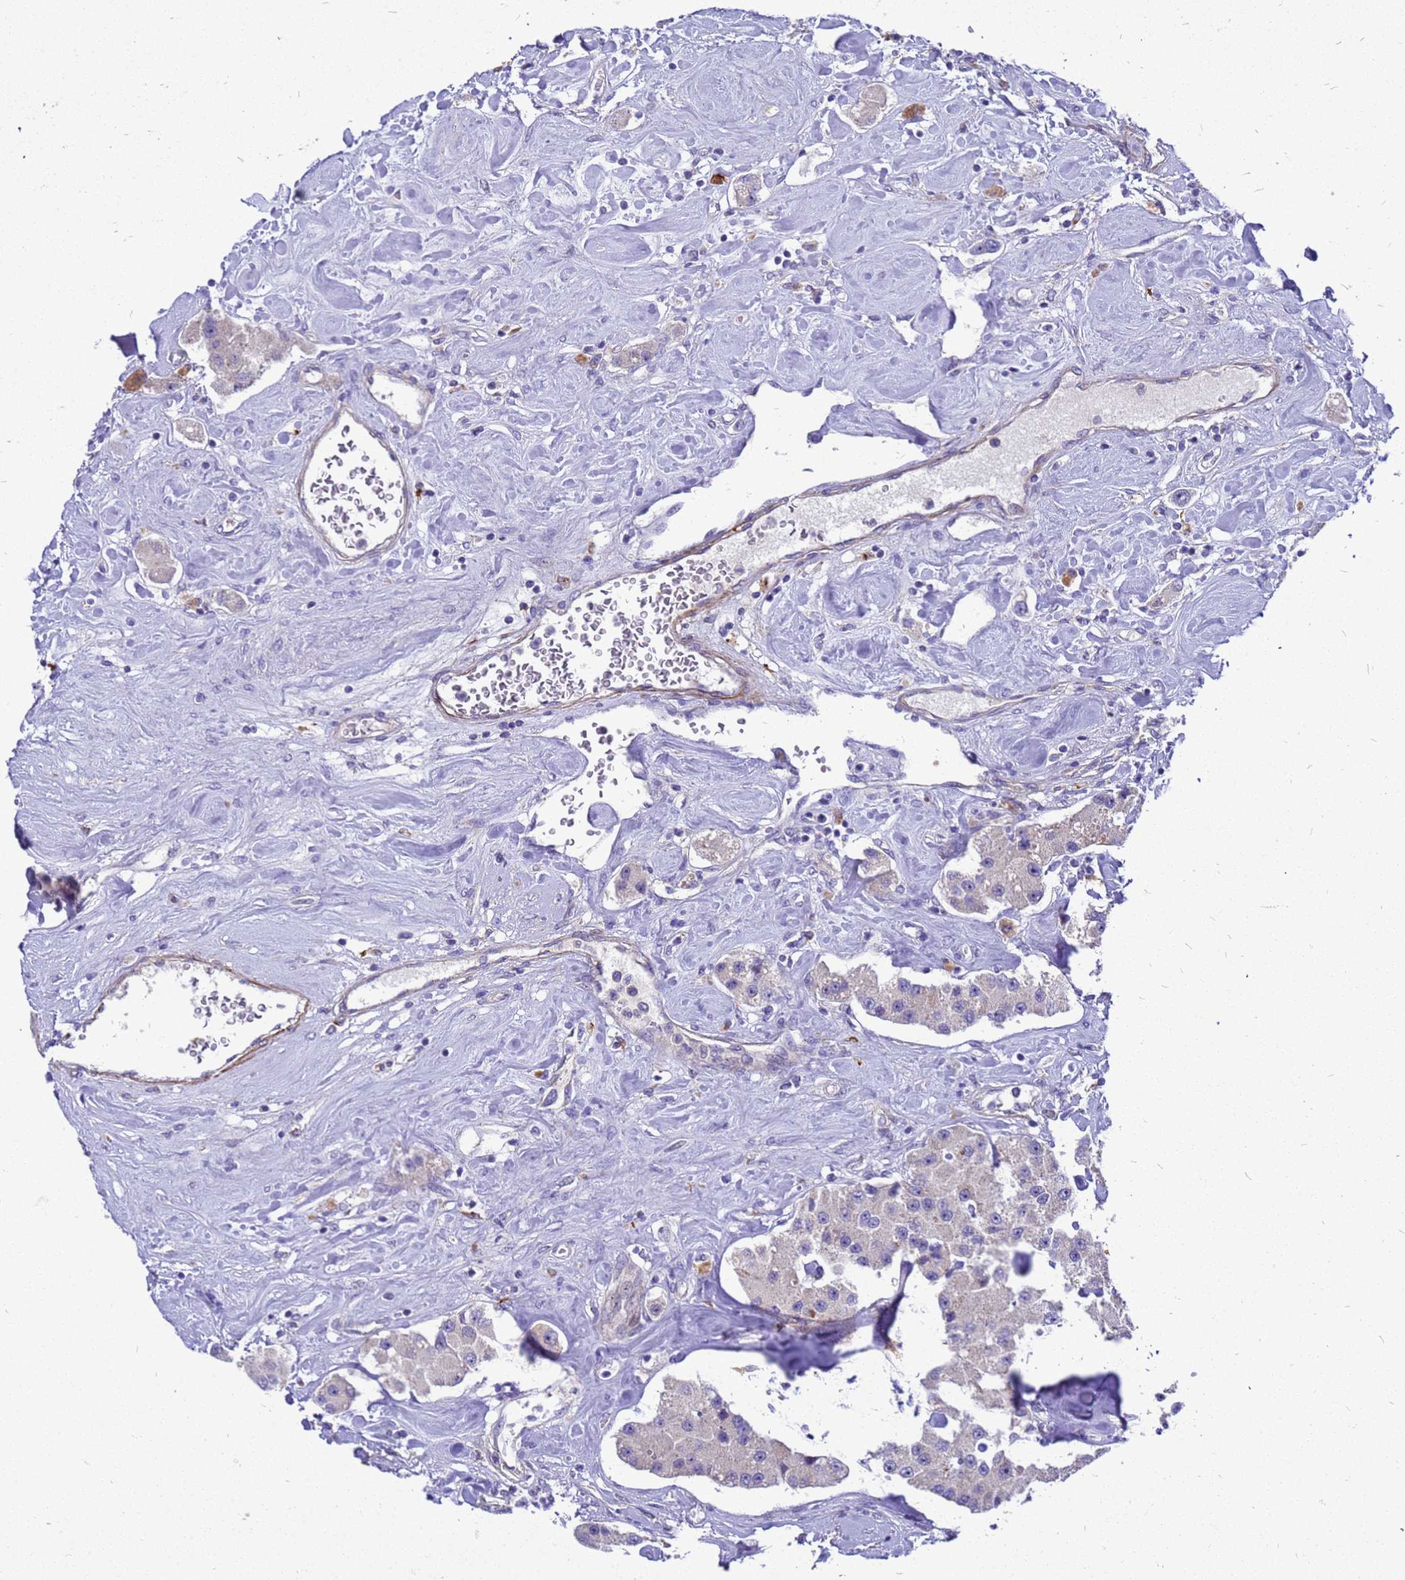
{"staining": {"intensity": "negative", "quantity": "none", "location": "none"}, "tissue": "carcinoid", "cell_type": "Tumor cells", "image_type": "cancer", "snomed": [{"axis": "morphology", "description": "Carcinoid, malignant, NOS"}, {"axis": "topography", "description": "Pancreas"}], "caption": "DAB immunohistochemical staining of human carcinoid reveals no significant expression in tumor cells.", "gene": "POP7", "patient": {"sex": "male", "age": 41}}